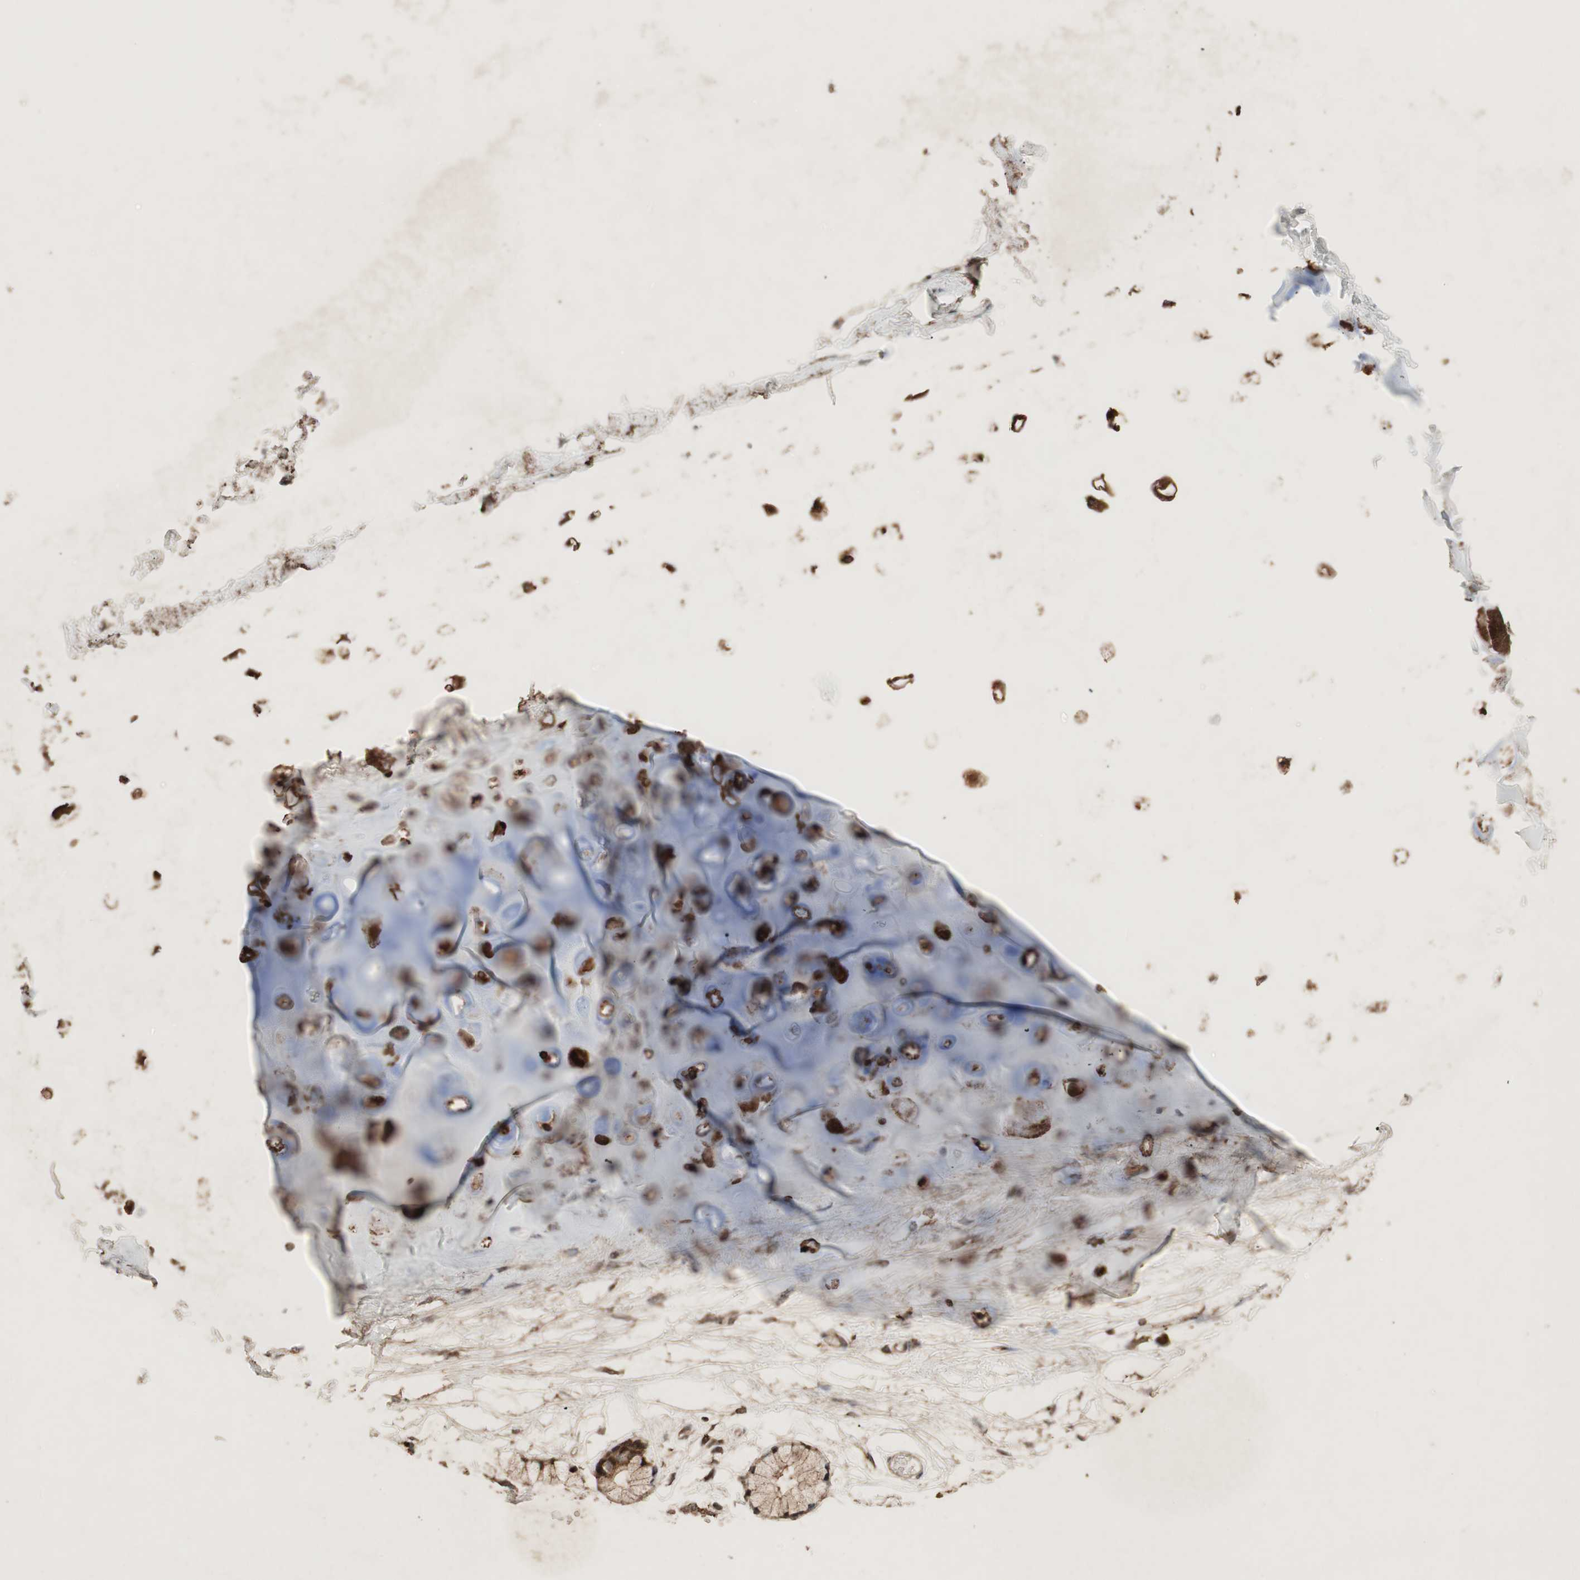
{"staining": {"intensity": "moderate", "quantity": ">75%", "location": "cytoplasmic/membranous"}, "tissue": "adipose tissue", "cell_type": "Adipocytes", "image_type": "normal", "snomed": [{"axis": "morphology", "description": "Normal tissue, NOS"}, {"axis": "topography", "description": "Cartilage tissue"}, {"axis": "topography", "description": "Bronchus"}], "caption": "The image reveals a brown stain indicating the presence of a protein in the cytoplasmic/membranous of adipocytes in adipose tissue. (Stains: DAB in brown, nuclei in blue, Microscopy: brightfield microscopy at high magnification).", "gene": "RAB1A", "patient": {"sex": "female", "age": 73}}